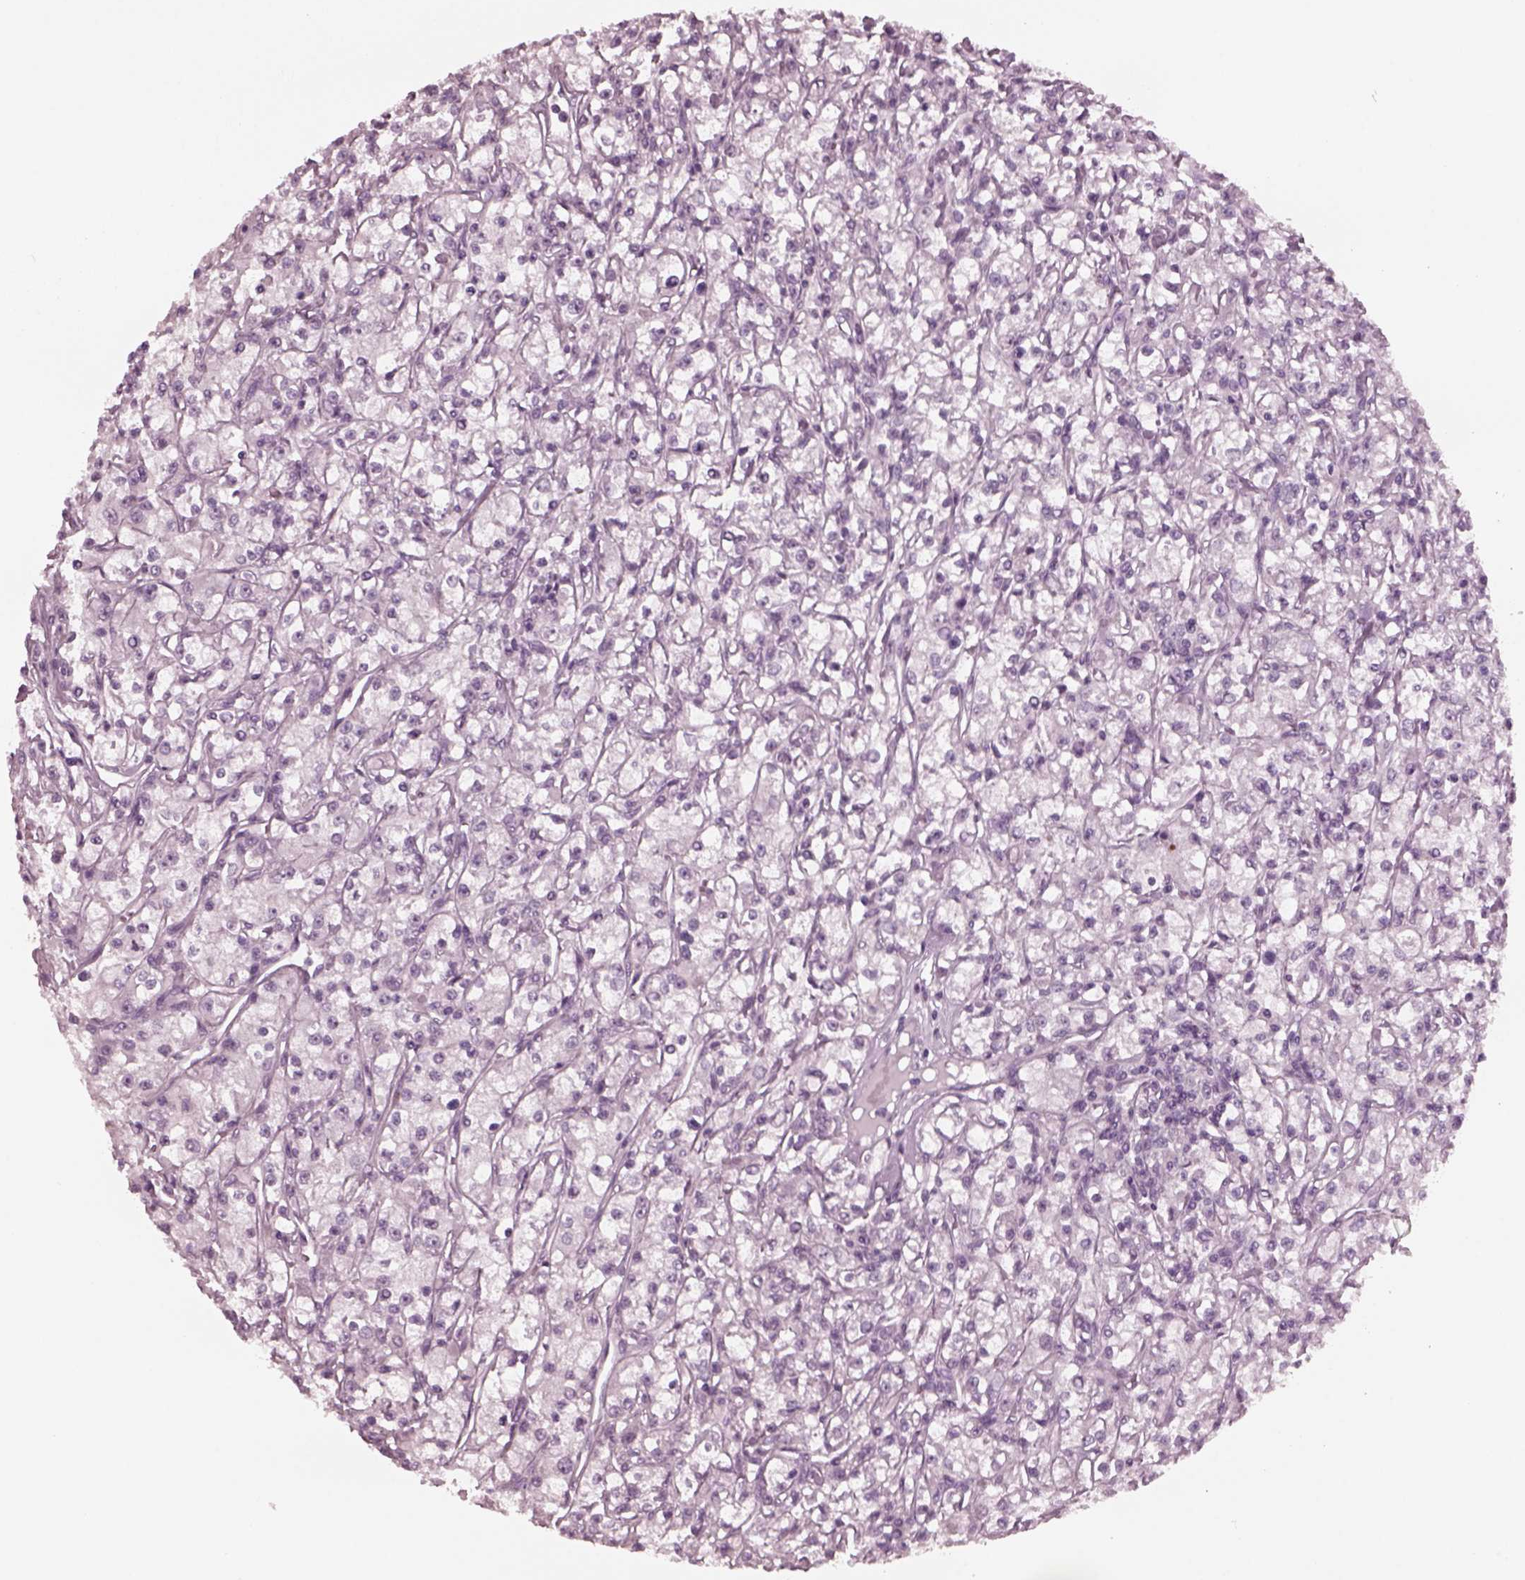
{"staining": {"intensity": "negative", "quantity": "none", "location": "none"}, "tissue": "renal cancer", "cell_type": "Tumor cells", "image_type": "cancer", "snomed": [{"axis": "morphology", "description": "Adenocarcinoma, NOS"}, {"axis": "topography", "description": "Kidney"}], "caption": "Immunohistochemical staining of adenocarcinoma (renal) displays no significant positivity in tumor cells.", "gene": "YY2", "patient": {"sex": "female", "age": 59}}